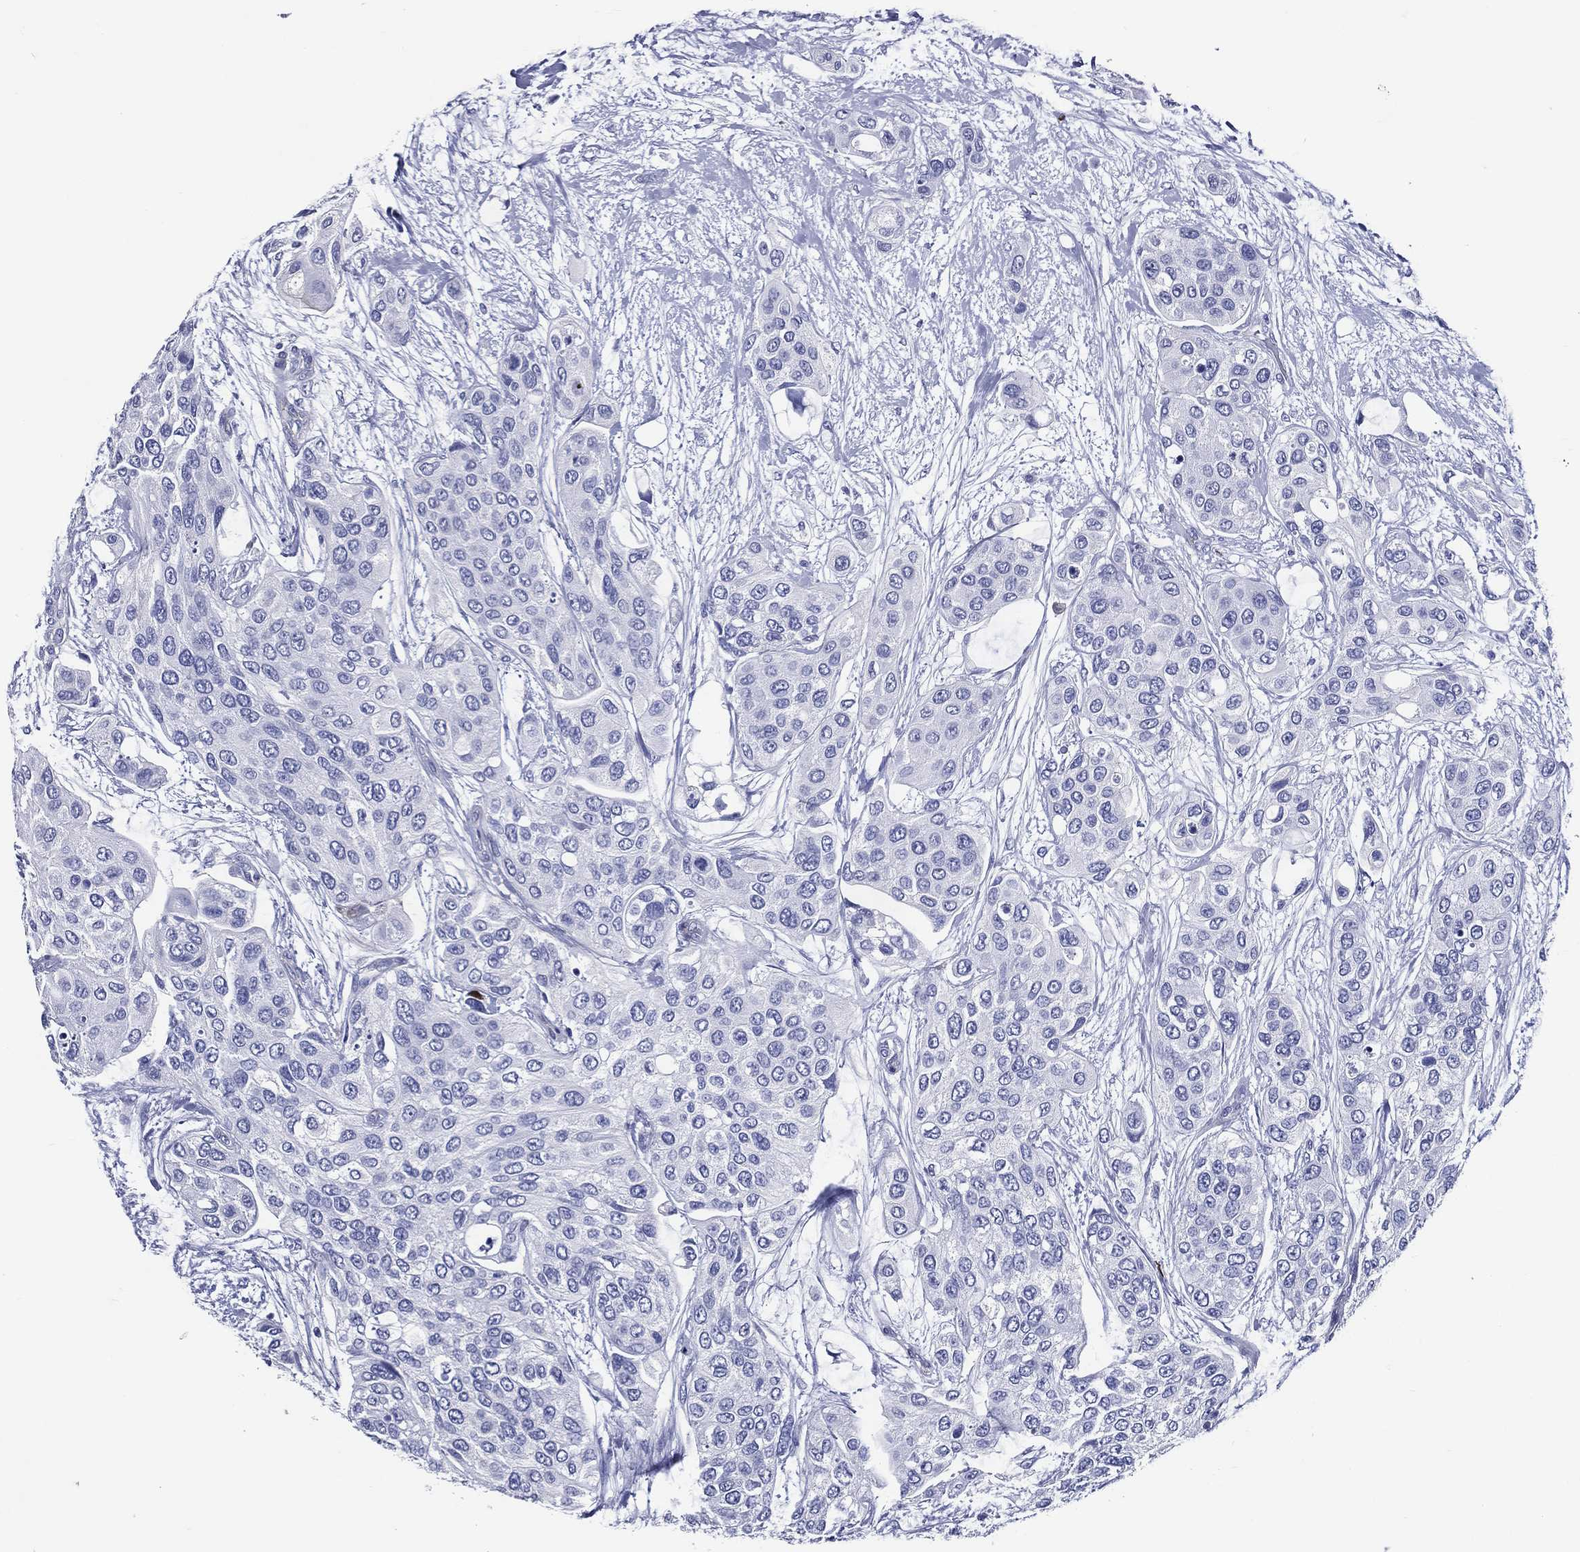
{"staining": {"intensity": "negative", "quantity": "none", "location": "none"}, "tissue": "urothelial cancer", "cell_type": "Tumor cells", "image_type": "cancer", "snomed": [{"axis": "morphology", "description": "Urothelial carcinoma, High grade"}, {"axis": "topography", "description": "Urinary bladder"}], "caption": "Tumor cells are negative for brown protein staining in high-grade urothelial carcinoma. The staining is performed using DAB brown chromogen with nuclei counter-stained in using hematoxylin.", "gene": "ACE2", "patient": {"sex": "male", "age": 77}}